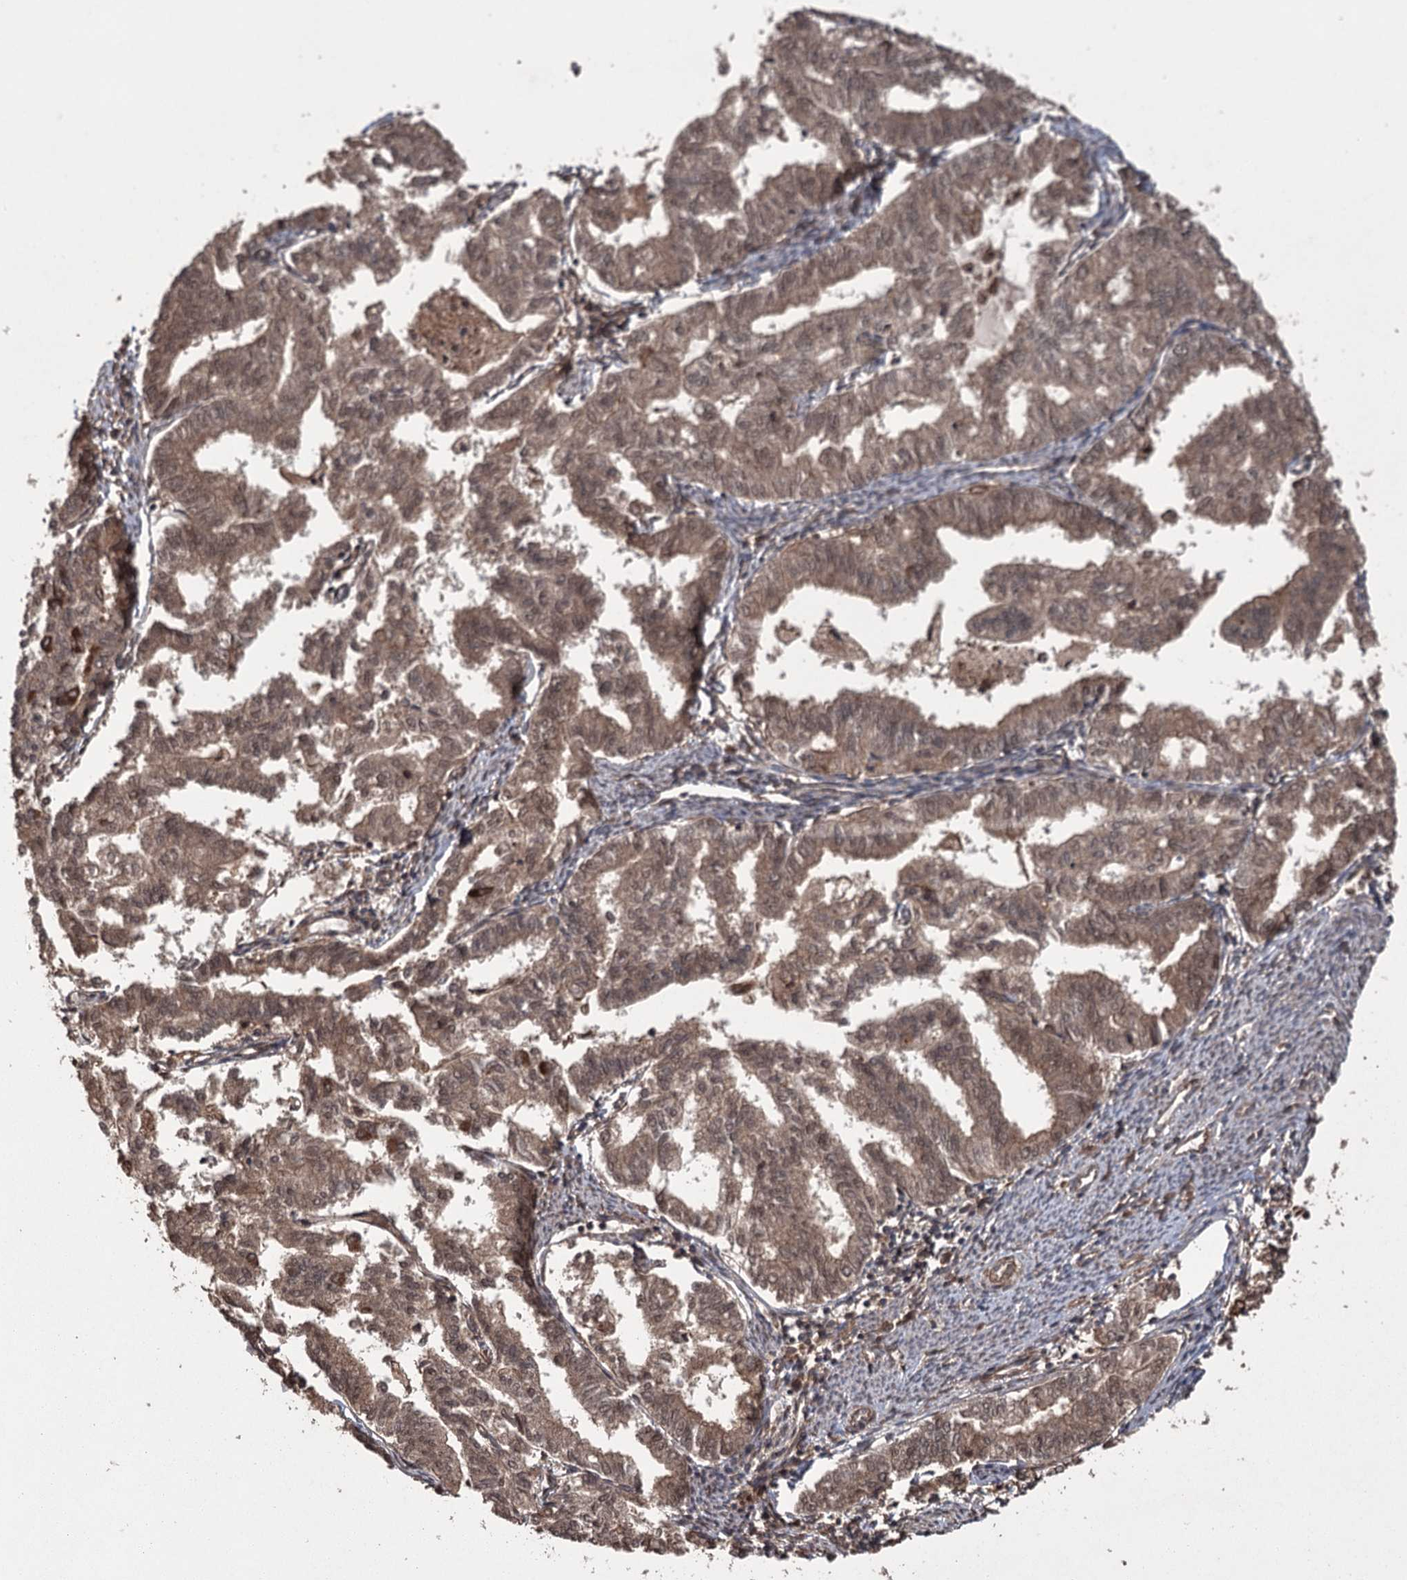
{"staining": {"intensity": "moderate", "quantity": ">75%", "location": "cytoplasmic/membranous"}, "tissue": "endometrial cancer", "cell_type": "Tumor cells", "image_type": "cancer", "snomed": [{"axis": "morphology", "description": "Adenocarcinoma, NOS"}, {"axis": "topography", "description": "Endometrium"}], "caption": "Immunohistochemistry (IHC) photomicrograph of neoplastic tissue: endometrial adenocarcinoma stained using immunohistochemistry reveals medium levels of moderate protein expression localized specifically in the cytoplasmic/membranous of tumor cells, appearing as a cytoplasmic/membranous brown color.", "gene": "RPAP3", "patient": {"sex": "female", "age": 79}}